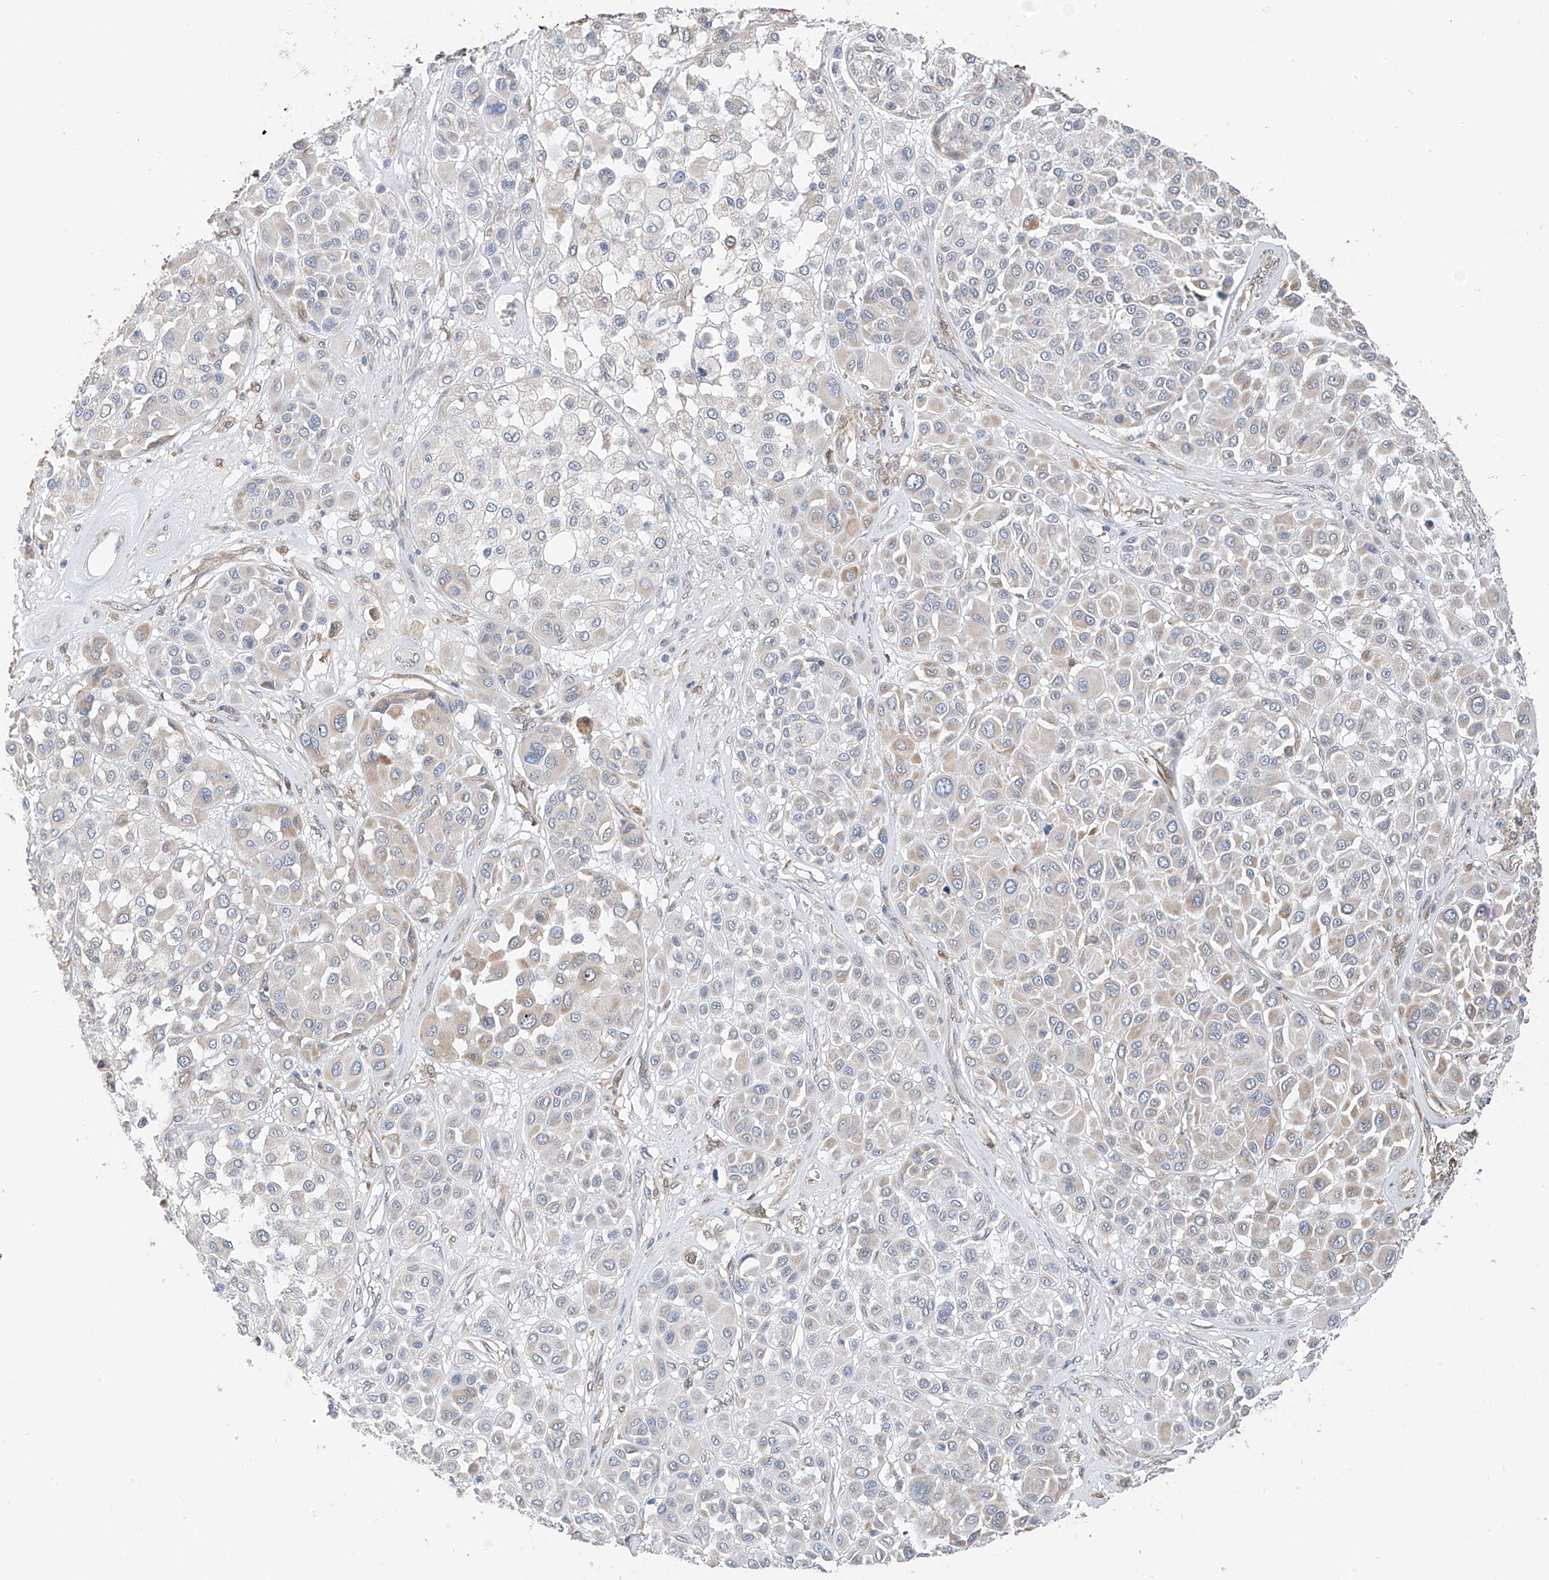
{"staining": {"intensity": "moderate", "quantity": "<25%", "location": "cytoplasmic/membranous"}, "tissue": "melanoma", "cell_type": "Tumor cells", "image_type": "cancer", "snomed": [{"axis": "morphology", "description": "Malignant melanoma, Metastatic site"}, {"axis": "topography", "description": "Soft tissue"}], "caption": "Brown immunohistochemical staining in melanoma exhibits moderate cytoplasmic/membranous staining in about <25% of tumor cells. (DAB IHC, brown staining for protein, blue staining for nuclei).", "gene": "PPA2", "patient": {"sex": "male", "age": 41}}